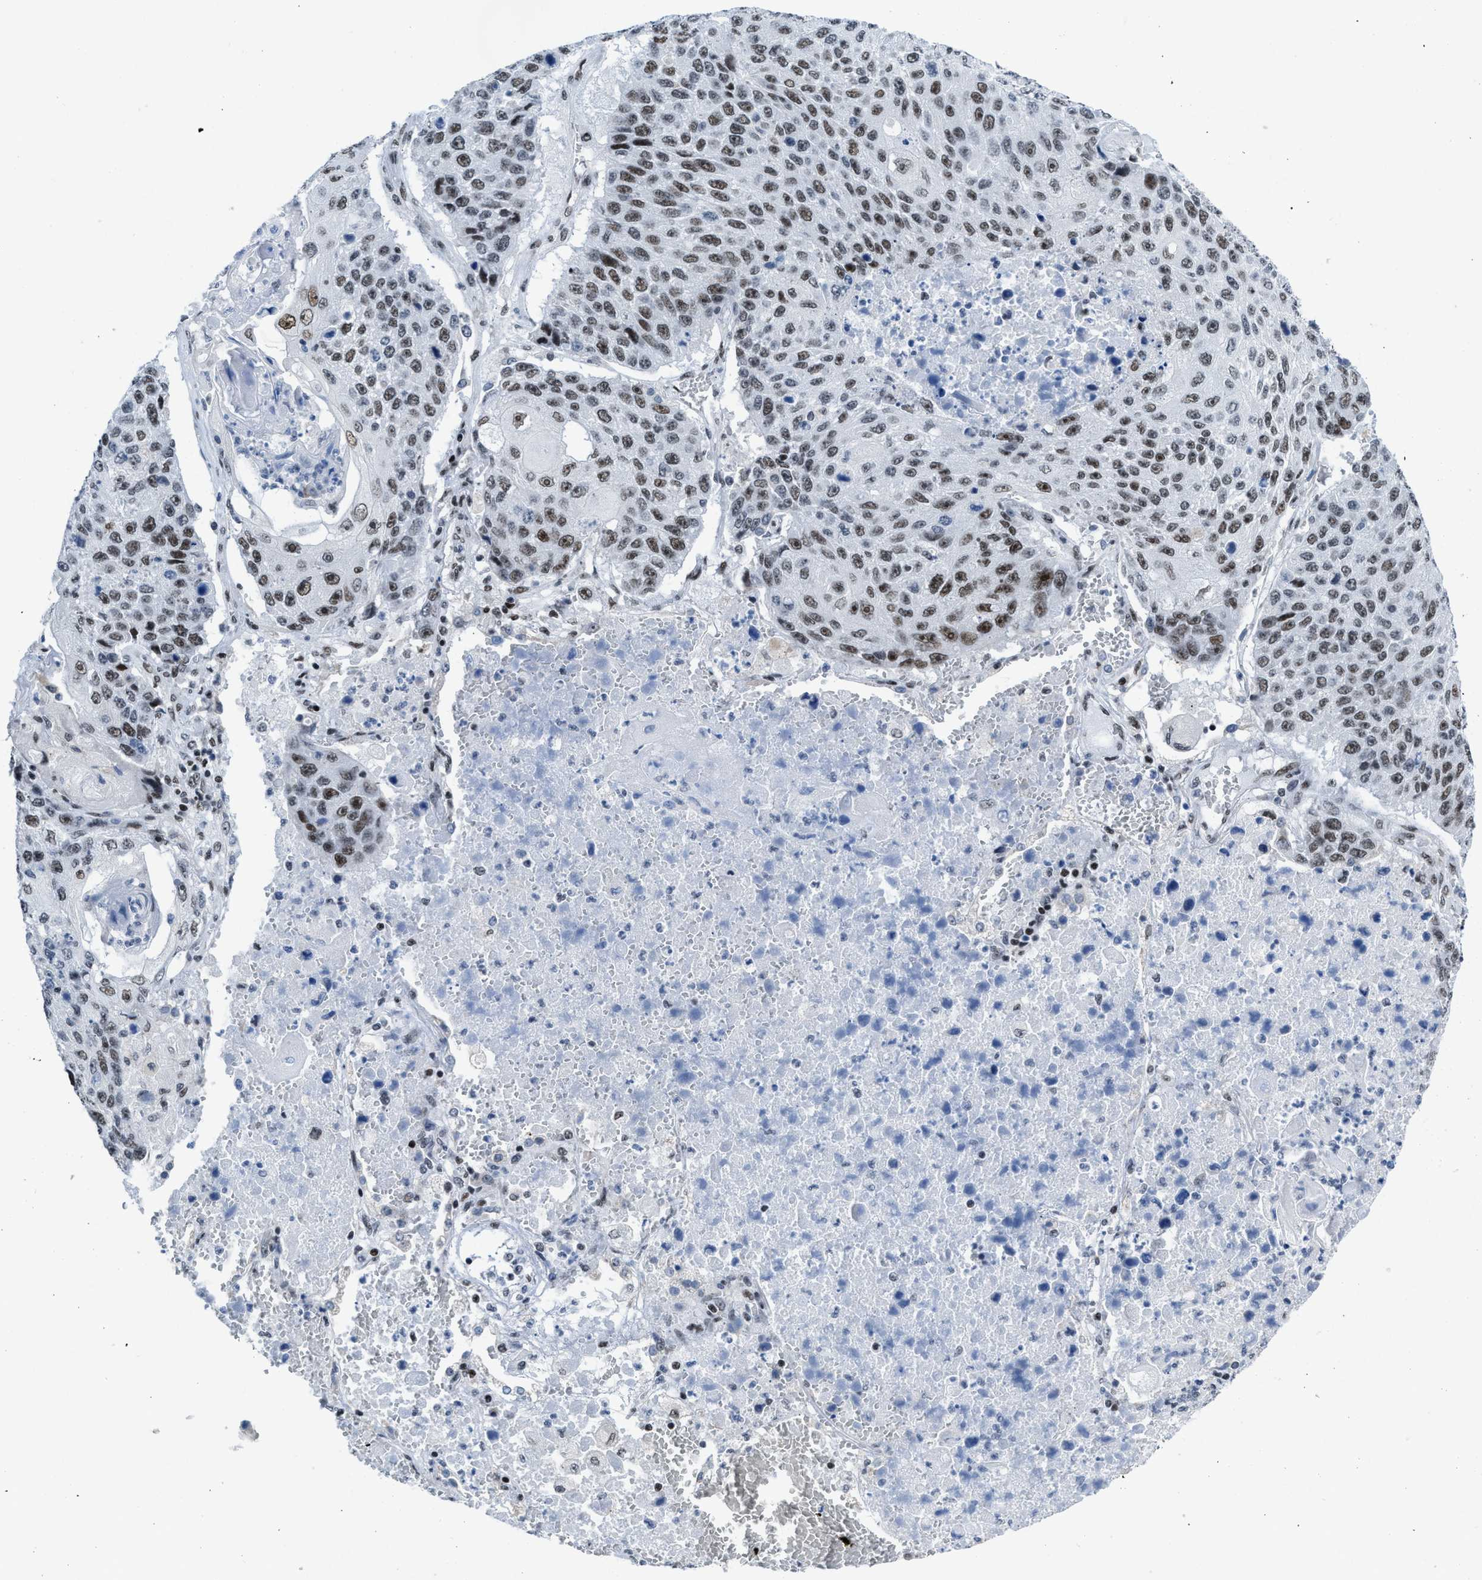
{"staining": {"intensity": "moderate", "quantity": ">75%", "location": "nuclear"}, "tissue": "lung cancer", "cell_type": "Tumor cells", "image_type": "cancer", "snomed": [{"axis": "morphology", "description": "Squamous cell carcinoma, NOS"}, {"axis": "topography", "description": "Lung"}], "caption": "This histopathology image shows immunohistochemistry staining of lung cancer (squamous cell carcinoma), with medium moderate nuclear expression in about >75% of tumor cells.", "gene": "TERF2IP", "patient": {"sex": "male", "age": 61}}